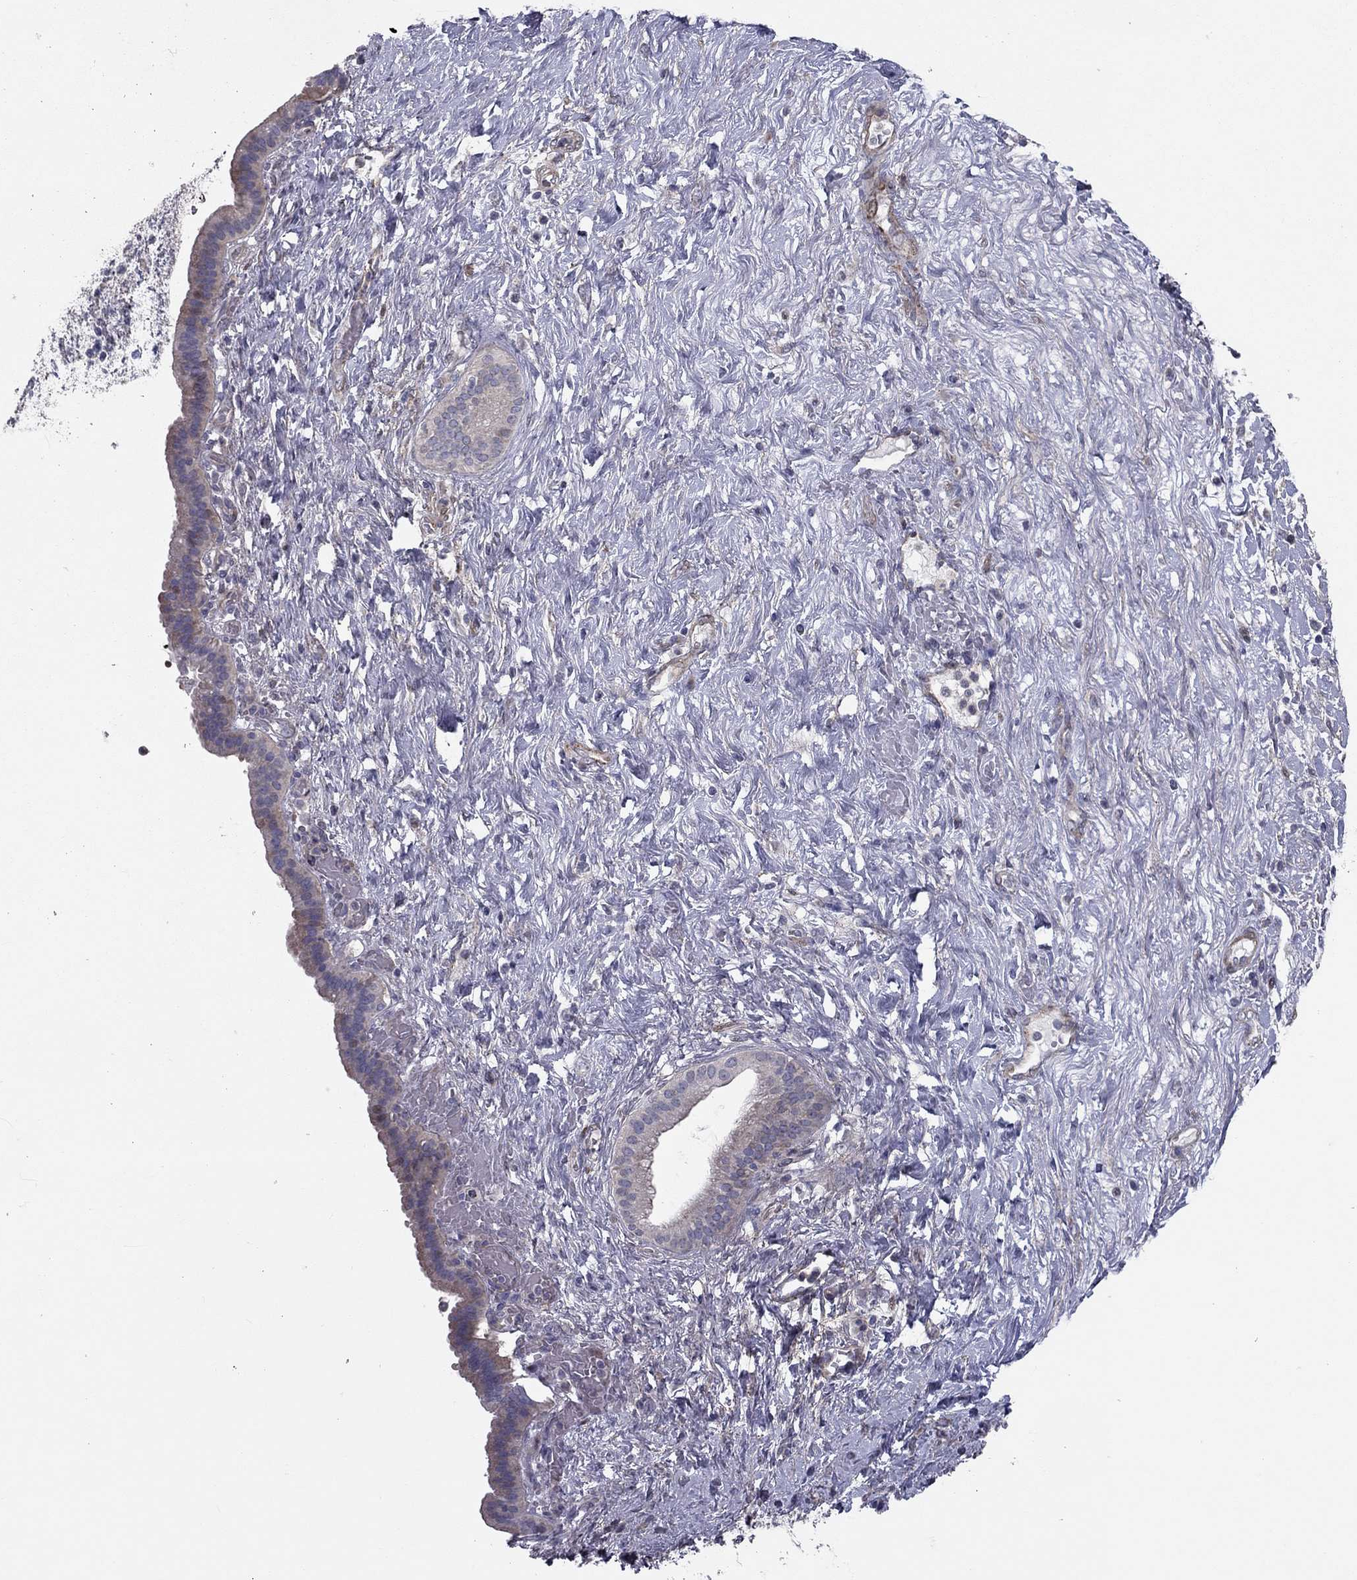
{"staining": {"intensity": "moderate", "quantity": "<25%", "location": "cytoplasmic/membranous"}, "tissue": "pancreatic cancer", "cell_type": "Tumor cells", "image_type": "cancer", "snomed": [{"axis": "morphology", "description": "Adenocarcinoma, NOS"}, {"axis": "topography", "description": "Pancreas"}], "caption": "Protein staining of pancreatic cancer (adenocarcinoma) tissue demonstrates moderate cytoplasmic/membranous expression in approximately <25% of tumor cells.", "gene": "DUSP7", "patient": {"sex": "male", "age": 44}}